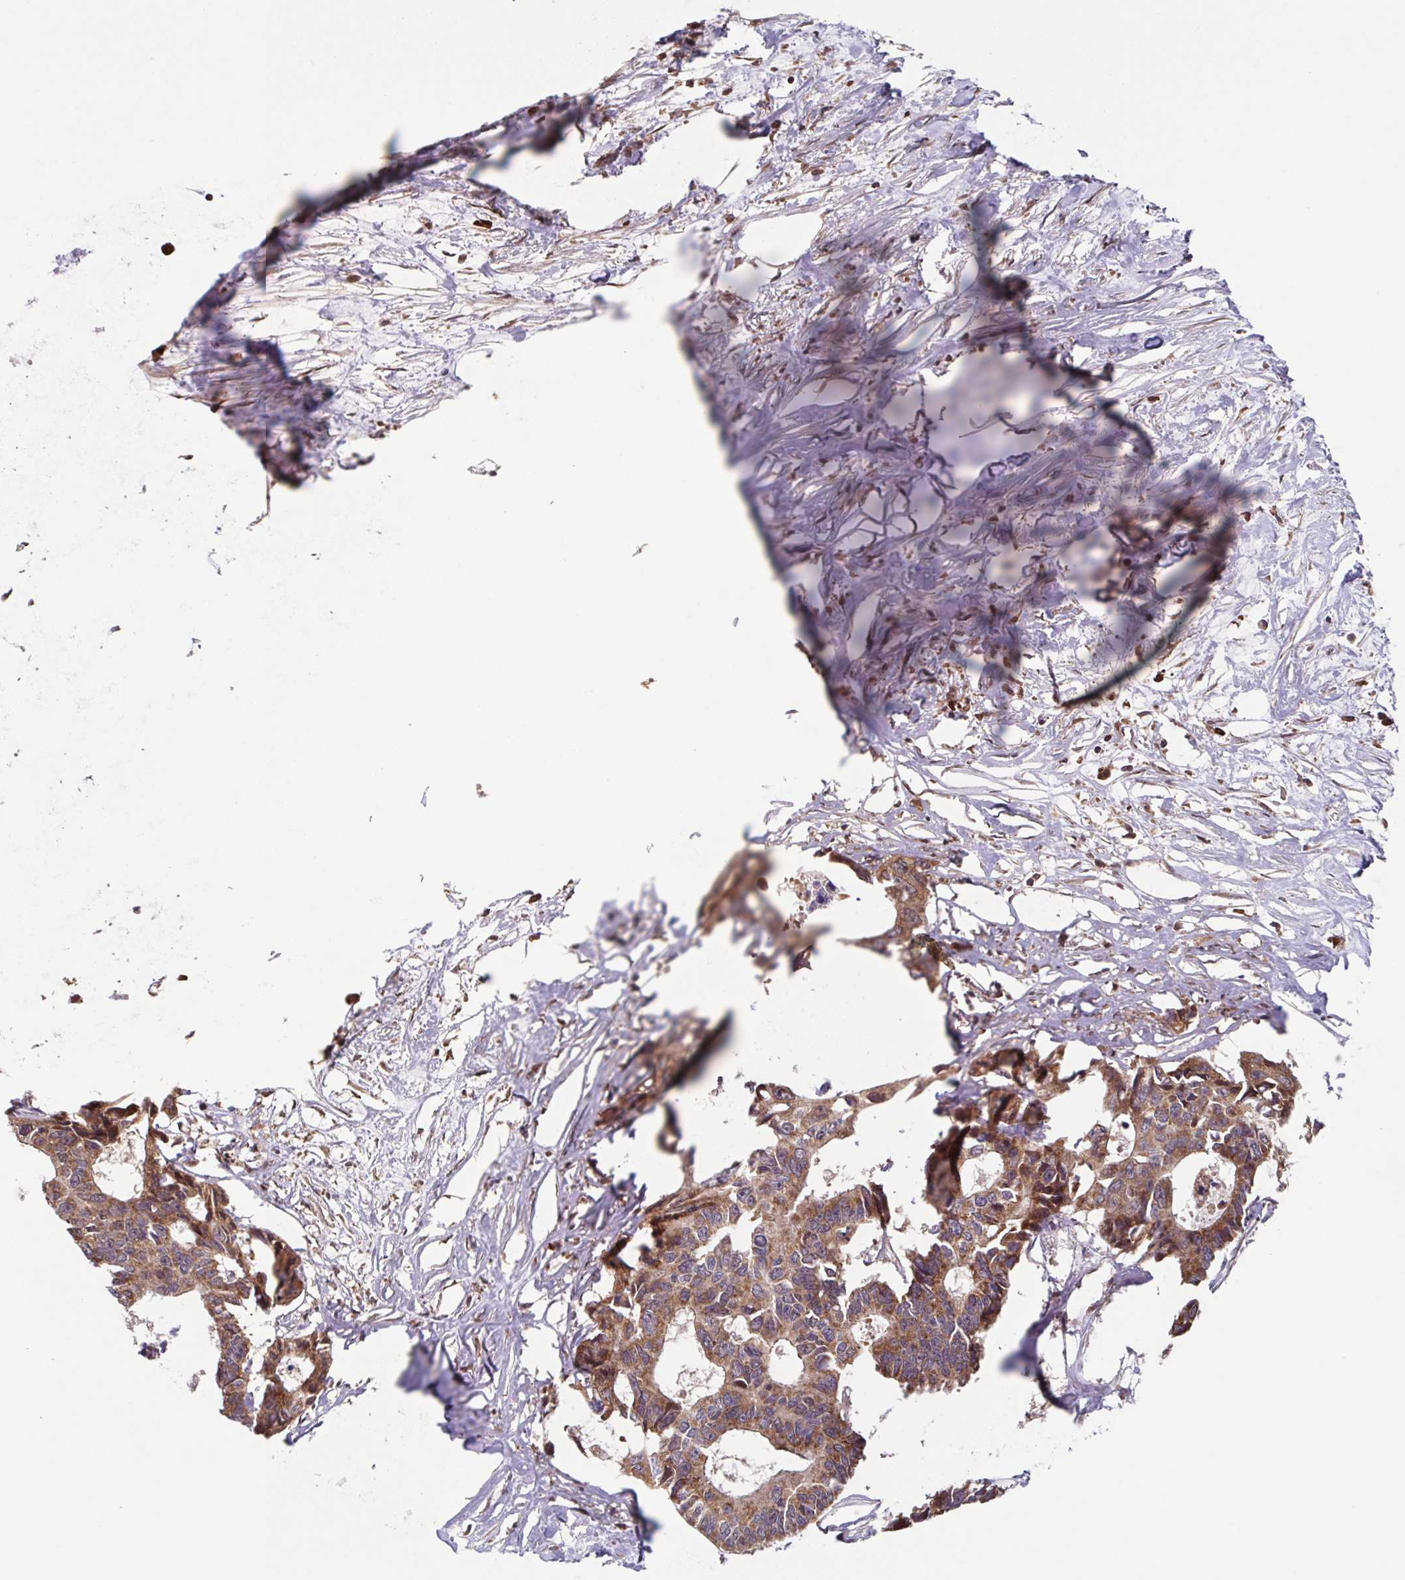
{"staining": {"intensity": "moderate", "quantity": ">75%", "location": "cytoplasmic/membranous"}, "tissue": "colorectal cancer", "cell_type": "Tumor cells", "image_type": "cancer", "snomed": [{"axis": "morphology", "description": "Adenocarcinoma, NOS"}, {"axis": "topography", "description": "Rectum"}], "caption": "Immunohistochemistry micrograph of colorectal cancer stained for a protein (brown), which exhibits medium levels of moderate cytoplasmic/membranous positivity in approximately >75% of tumor cells.", "gene": "TTC19", "patient": {"sex": "male", "age": 57}}